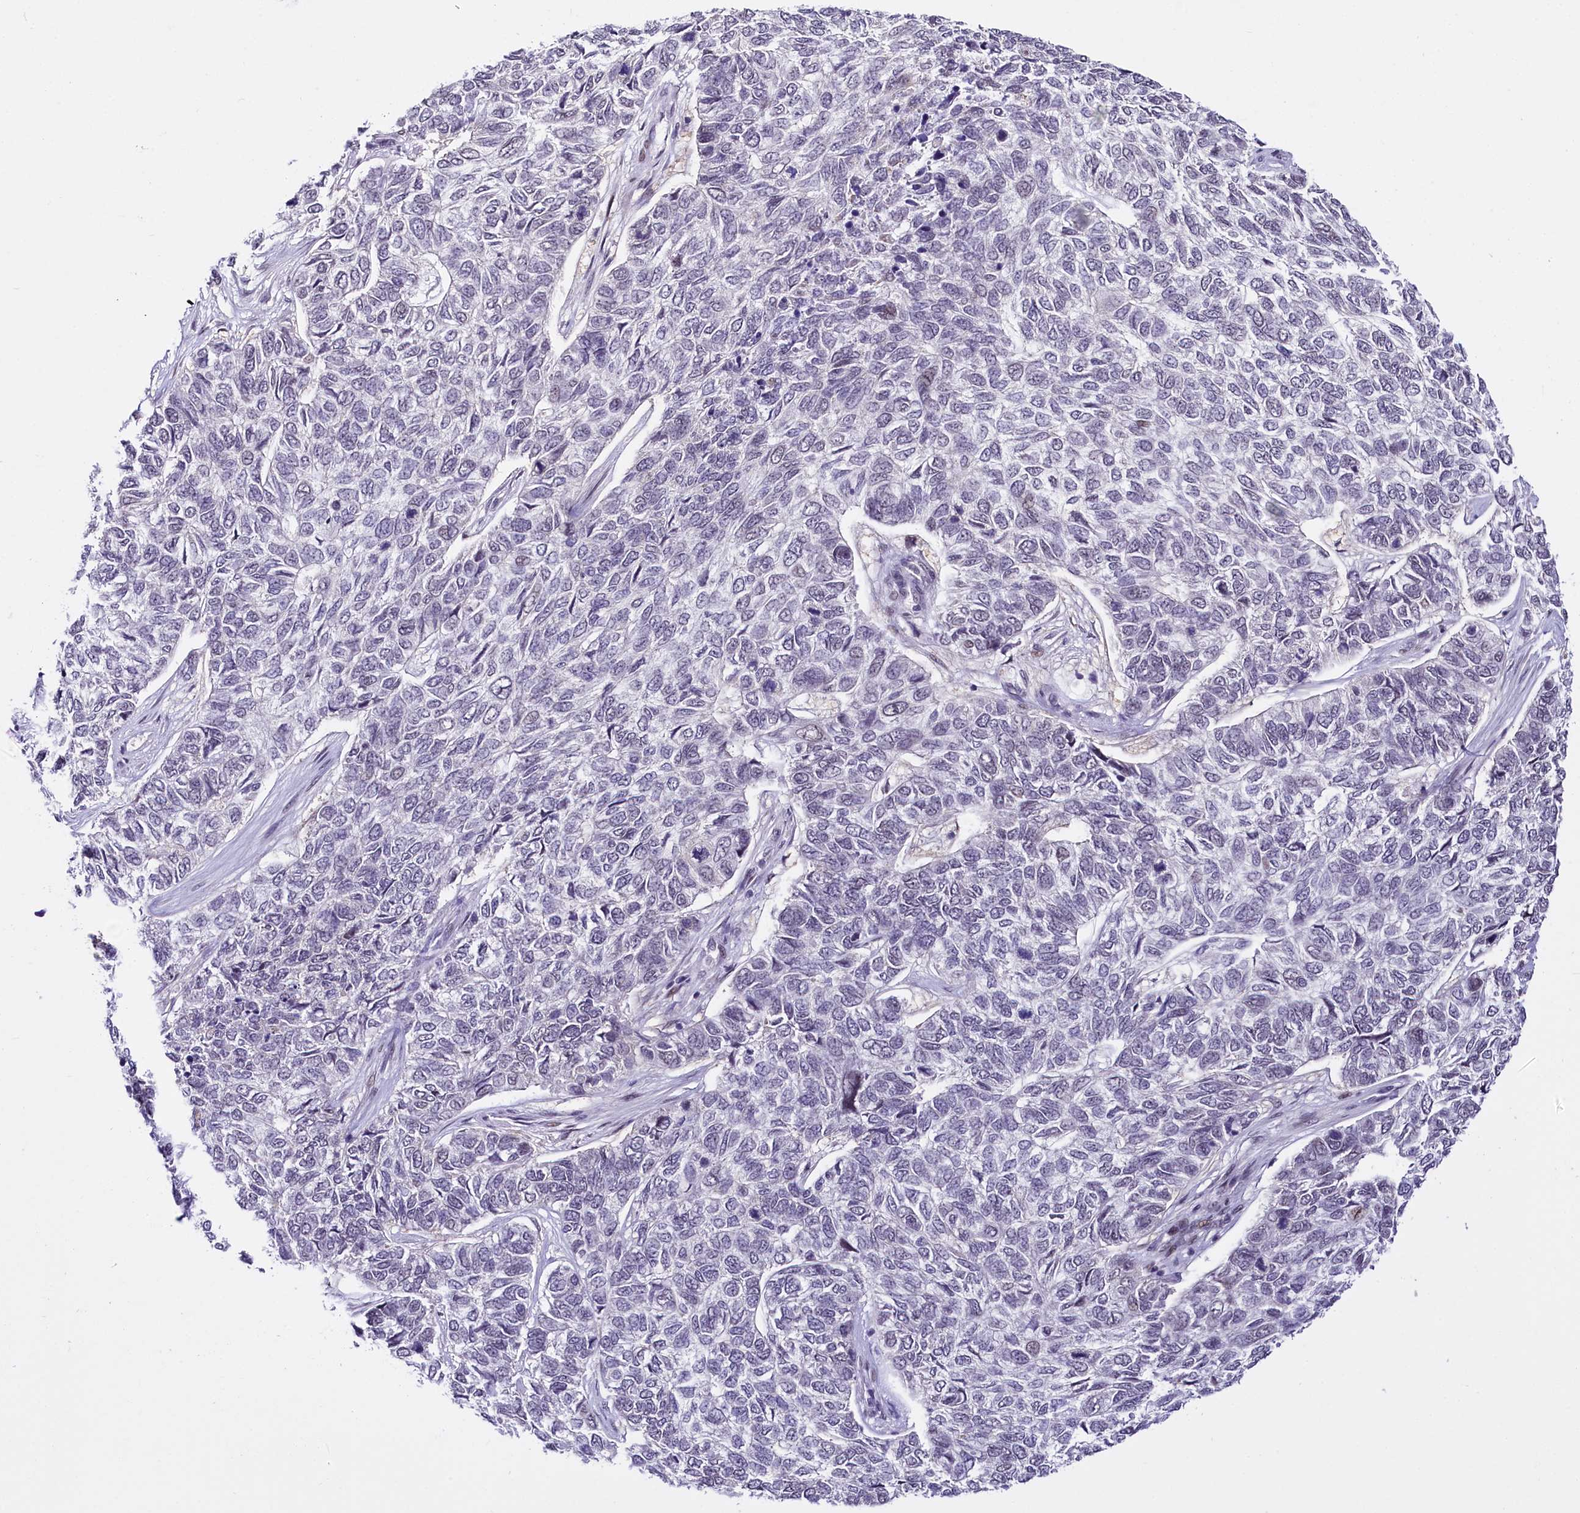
{"staining": {"intensity": "negative", "quantity": "none", "location": "none"}, "tissue": "skin cancer", "cell_type": "Tumor cells", "image_type": "cancer", "snomed": [{"axis": "morphology", "description": "Basal cell carcinoma"}, {"axis": "topography", "description": "Skin"}], "caption": "Human basal cell carcinoma (skin) stained for a protein using immunohistochemistry (IHC) shows no staining in tumor cells.", "gene": "SCAF11", "patient": {"sex": "female", "age": 65}}